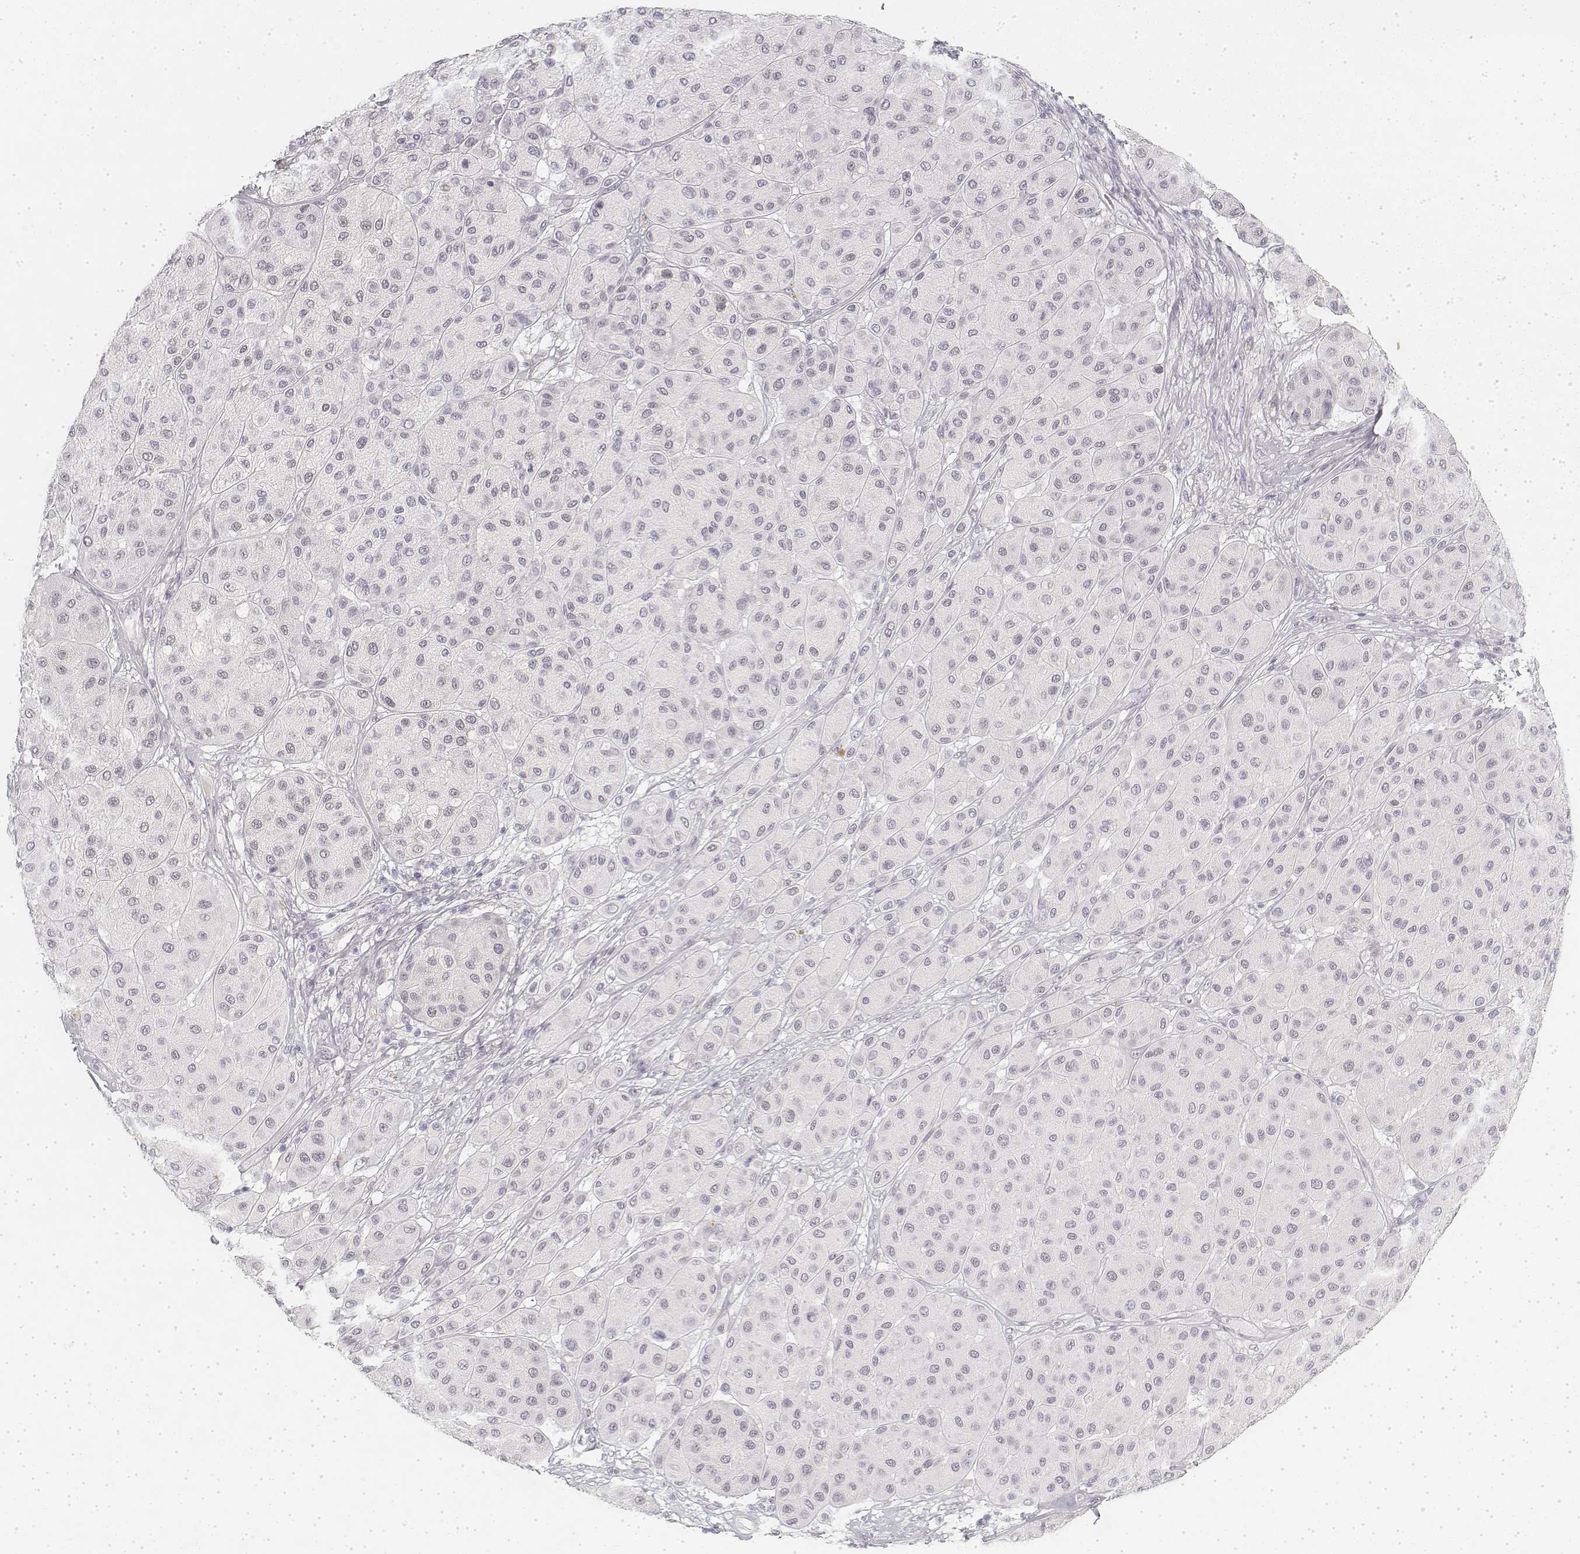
{"staining": {"intensity": "negative", "quantity": "none", "location": "none"}, "tissue": "melanoma", "cell_type": "Tumor cells", "image_type": "cancer", "snomed": [{"axis": "morphology", "description": "Malignant melanoma, Metastatic site"}, {"axis": "topography", "description": "Smooth muscle"}], "caption": "This is a micrograph of IHC staining of malignant melanoma (metastatic site), which shows no positivity in tumor cells.", "gene": "KRT84", "patient": {"sex": "male", "age": 41}}